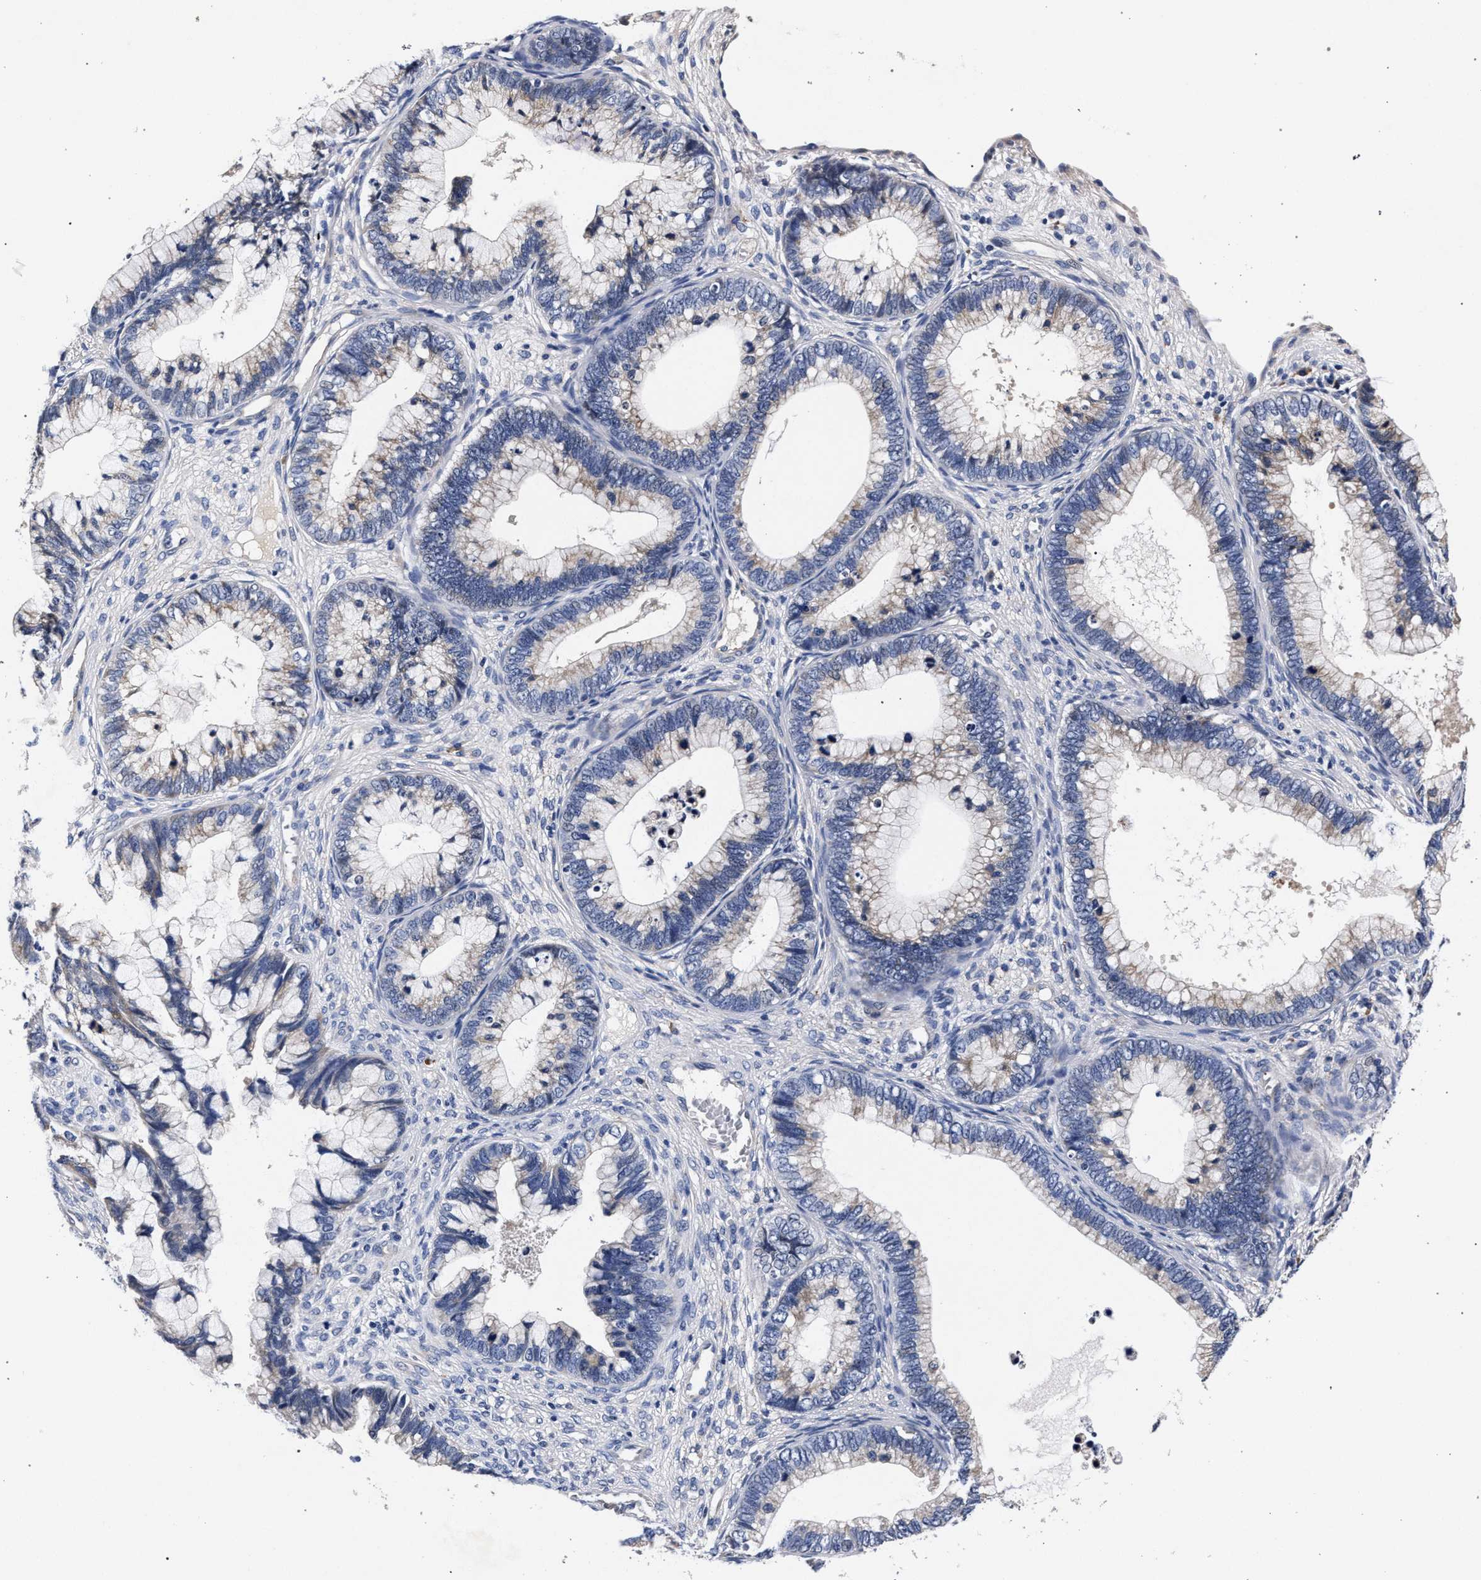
{"staining": {"intensity": "negative", "quantity": "none", "location": "none"}, "tissue": "cervical cancer", "cell_type": "Tumor cells", "image_type": "cancer", "snomed": [{"axis": "morphology", "description": "Adenocarcinoma, NOS"}, {"axis": "topography", "description": "Cervix"}], "caption": "Cervical cancer was stained to show a protein in brown. There is no significant expression in tumor cells.", "gene": "CFAP95", "patient": {"sex": "female", "age": 44}}